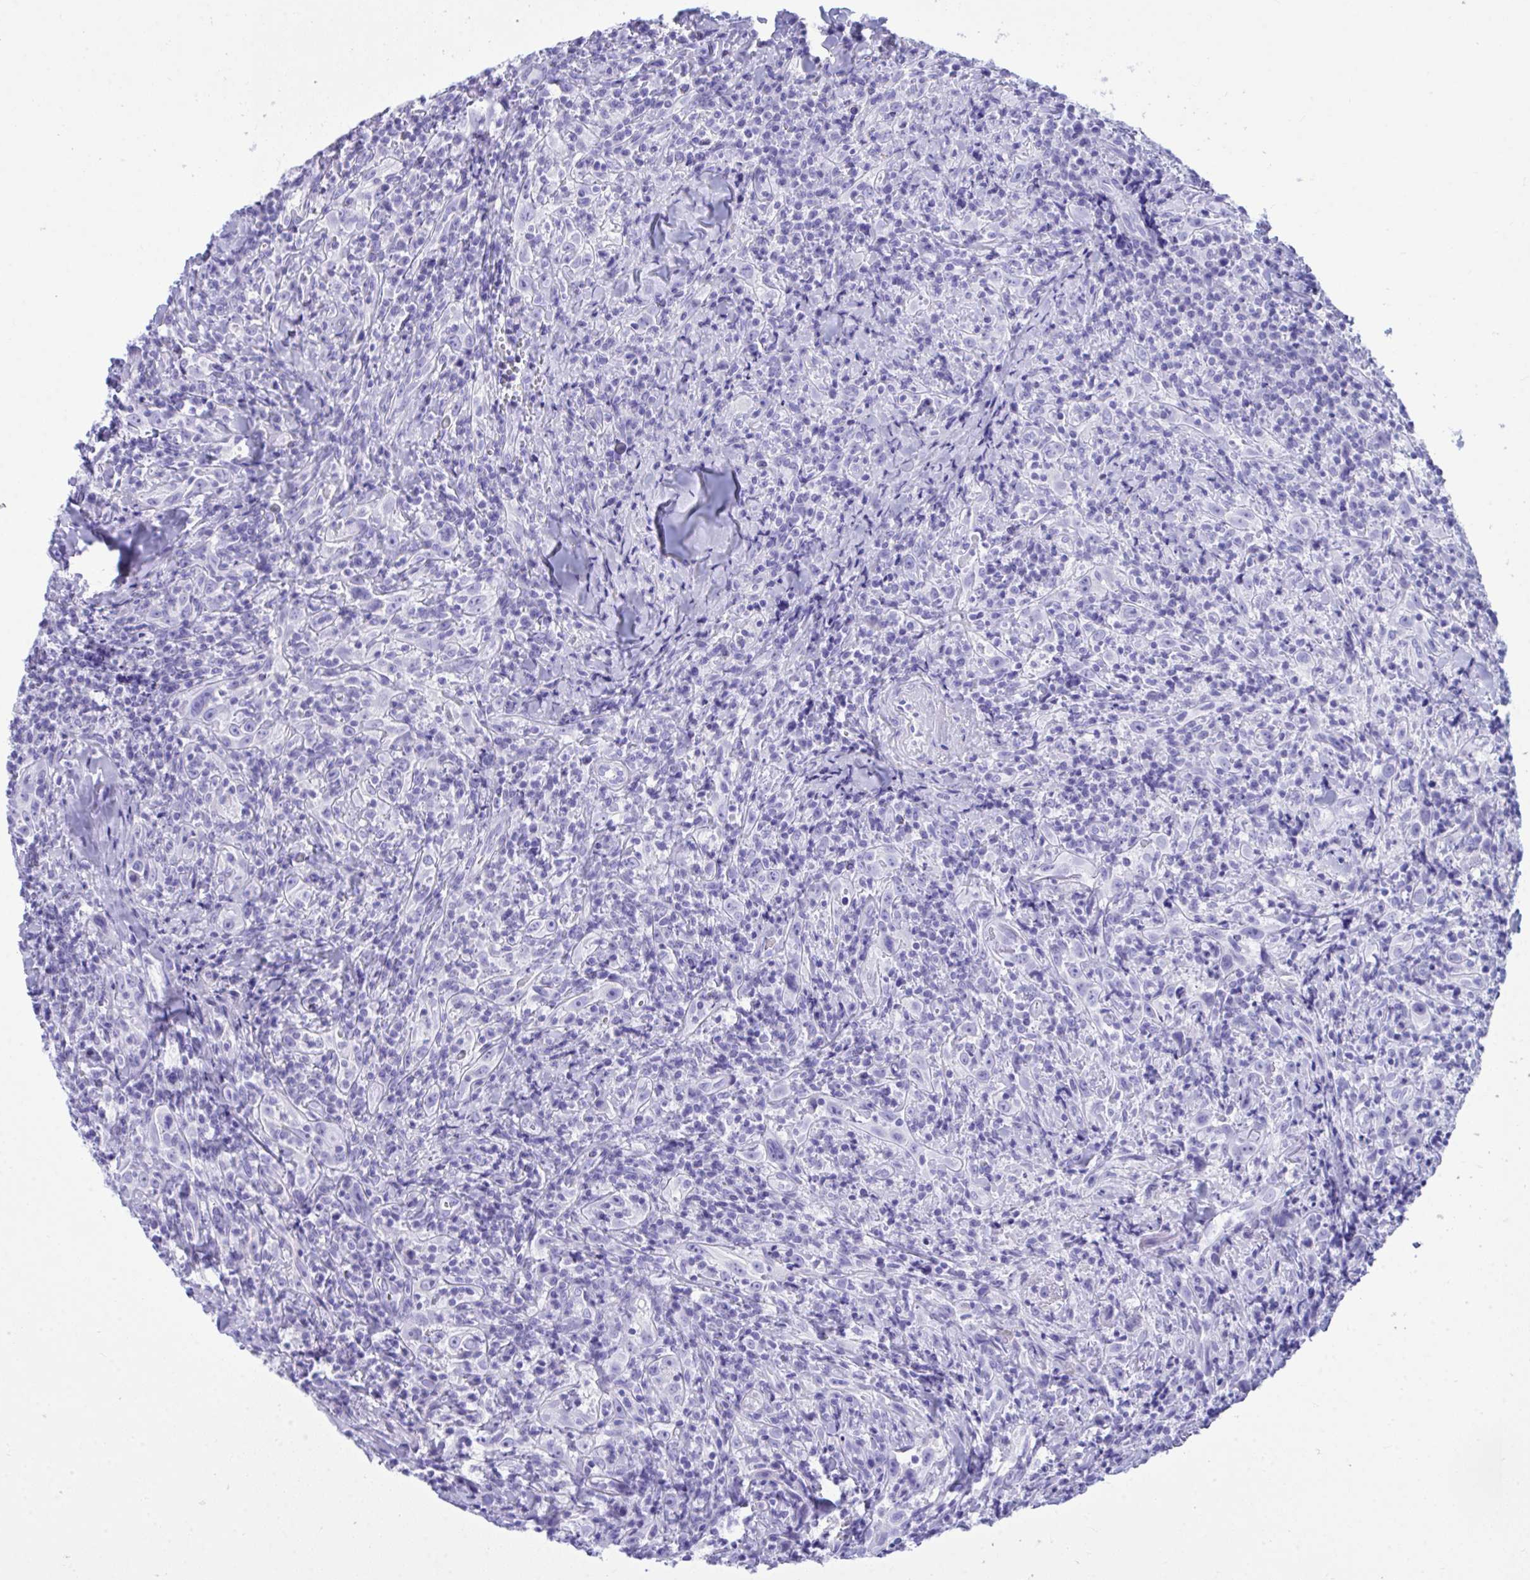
{"staining": {"intensity": "negative", "quantity": "none", "location": "none"}, "tissue": "head and neck cancer", "cell_type": "Tumor cells", "image_type": "cancer", "snomed": [{"axis": "morphology", "description": "Squamous cell carcinoma, NOS"}, {"axis": "topography", "description": "Head-Neck"}], "caption": "The photomicrograph demonstrates no staining of tumor cells in head and neck squamous cell carcinoma.", "gene": "BEX5", "patient": {"sex": "female", "age": 95}}